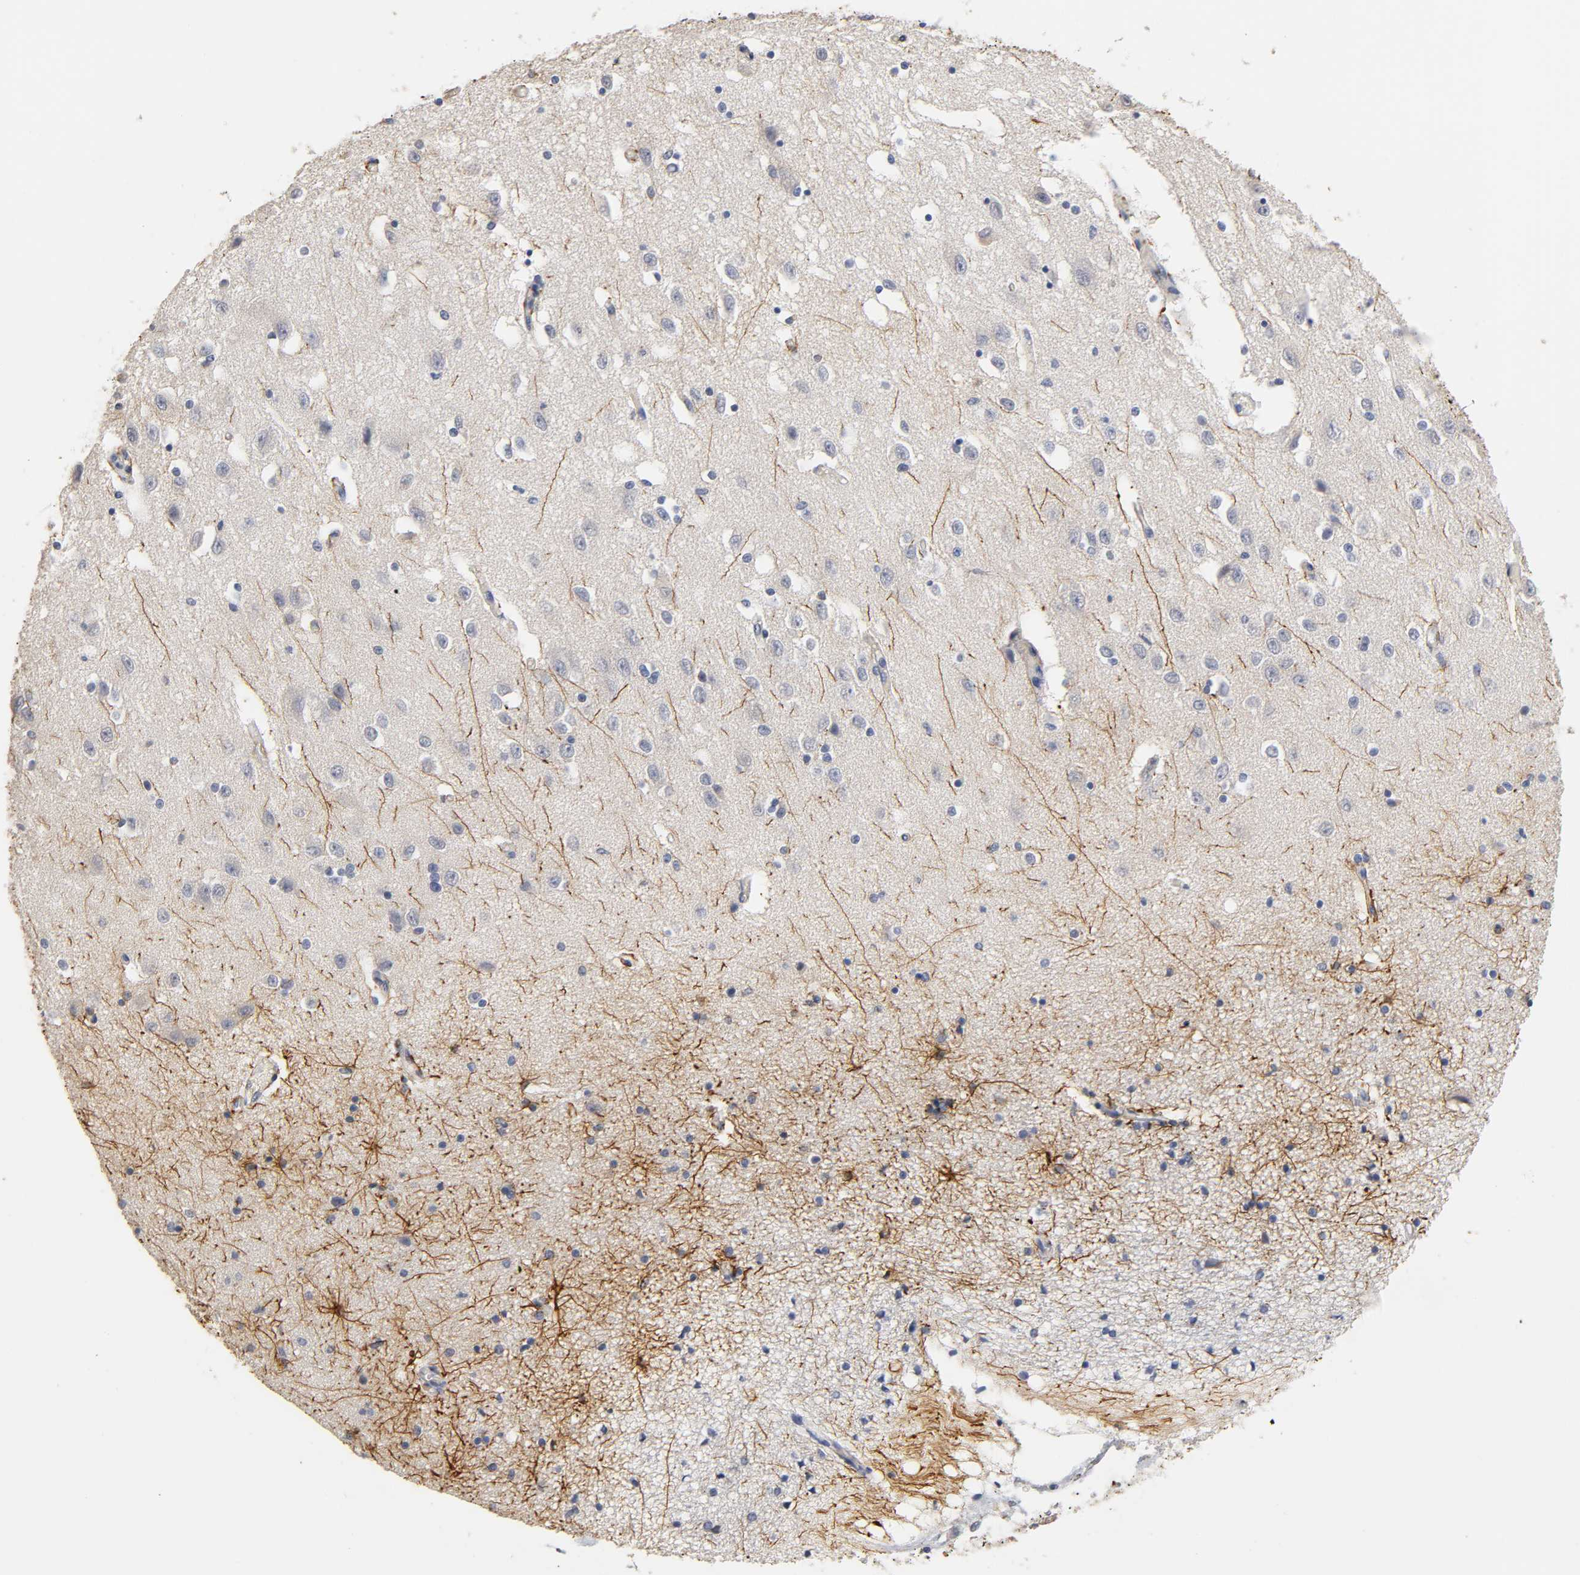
{"staining": {"intensity": "strong", "quantity": ">75%", "location": "cytoplasmic/membranous"}, "tissue": "hippocampus", "cell_type": "Glial cells", "image_type": "normal", "snomed": [{"axis": "morphology", "description": "Normal tissue, NOS"}, {"axis": "topography", "description": "Hippocampus"}], "caption": "Unremarkable hippocampus displays strong cytoplasmic/membranous positivity in about >75% of glial cells (DAB (3,3'-diaminobenzidine) = brown stain, brightfield microscopy at high magnification)..", "gene": "OVOL1", "patient": {"sex": "female", "age": 54}}